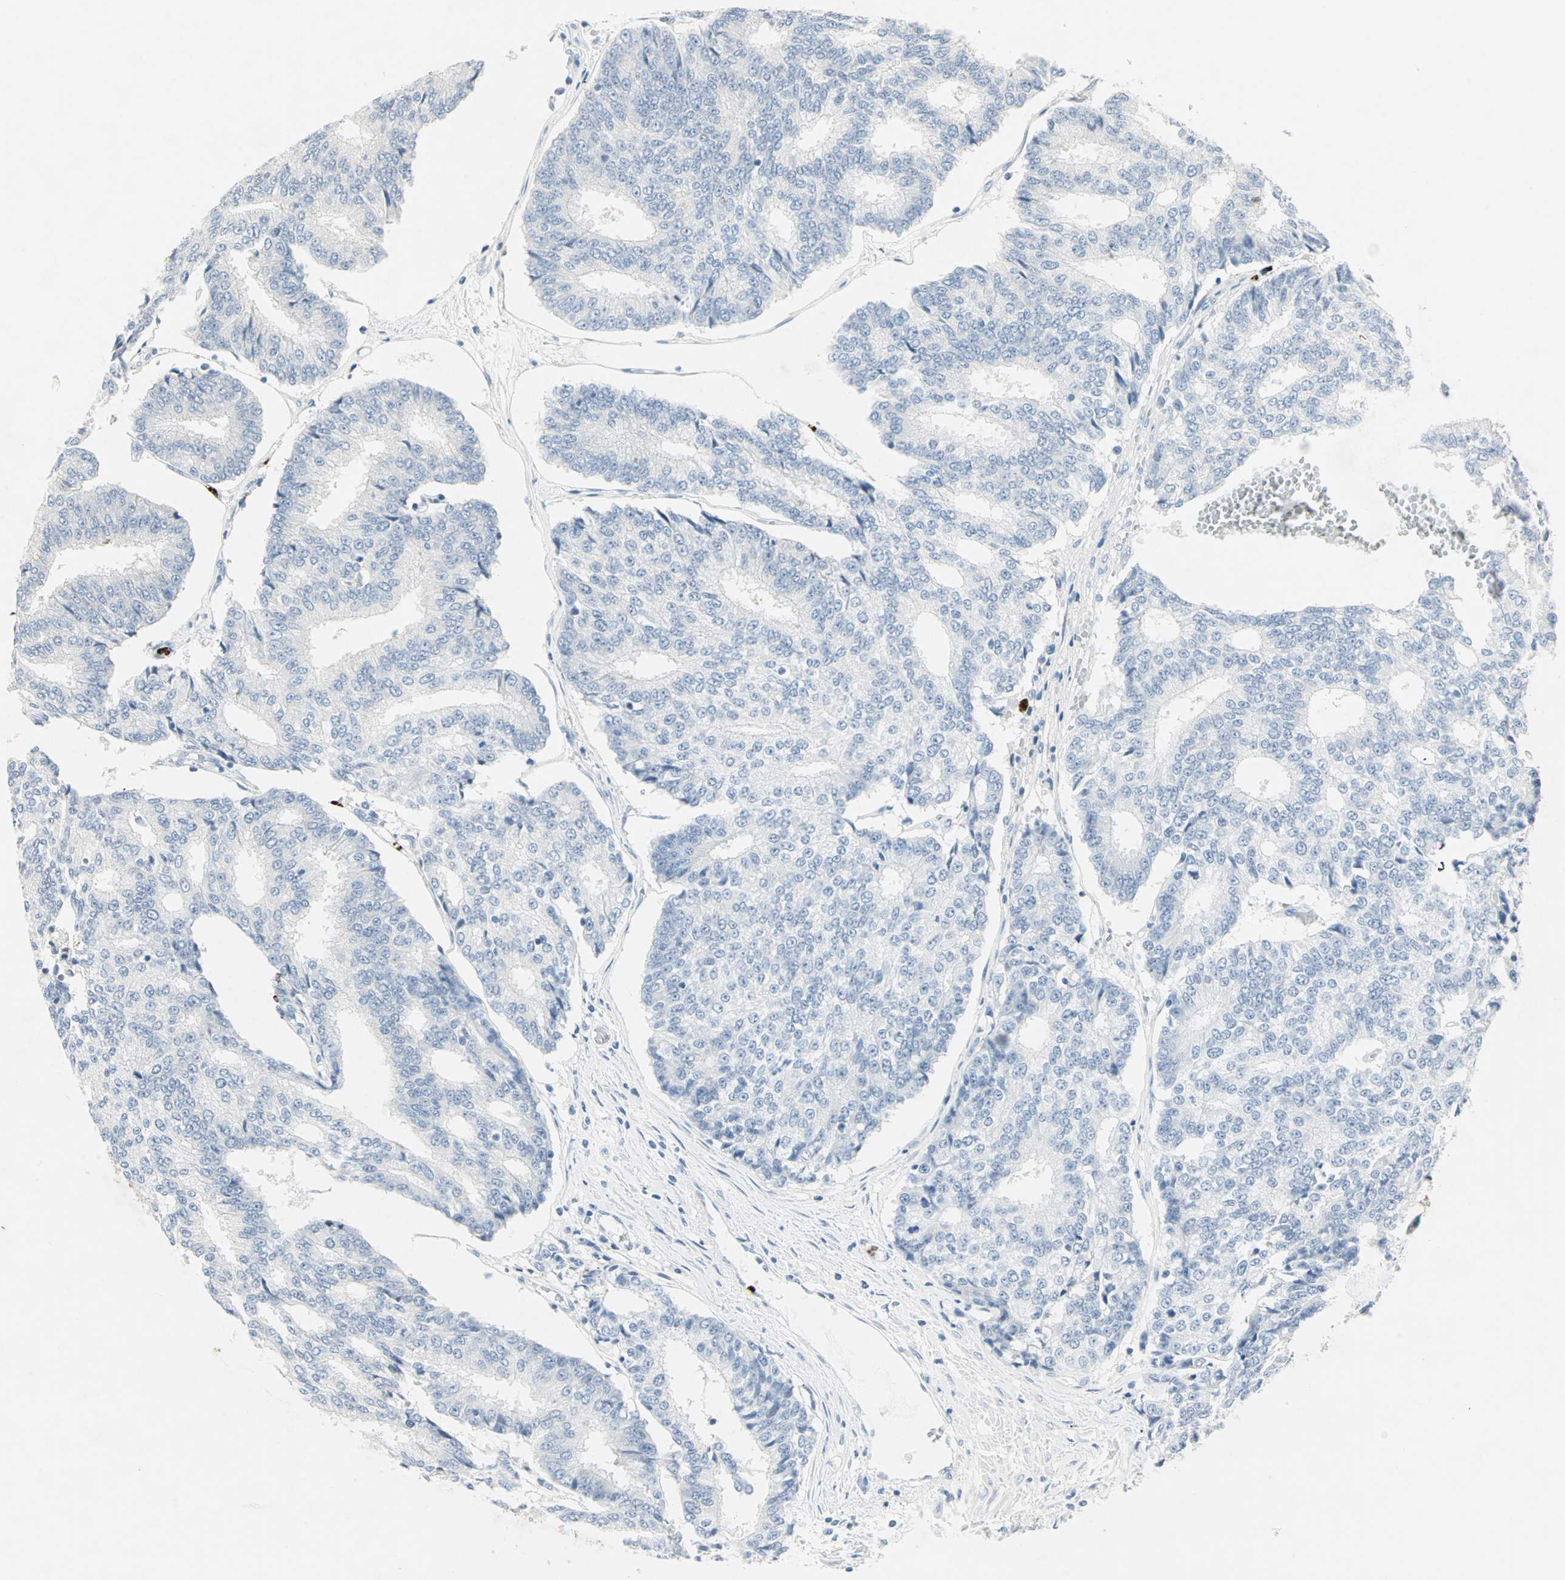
{"staining": {"intensity": "negative", "quantity": "none", "location": "none"}, "tissue": "prostate cancer", "cell_type": "Tumor cells", "image_type": "cancer", "snomed": [{"axis": "morphology", "description": "Adenocarcinoma, High grade"}, {"axis": "topography", "description": "Prostate"}], "caption": "This is an immunohistochemistry photomicrograph of human prostate cancer. There is no expression in tumor cells.", "gene": "CEACAM6", "patient": {"sex": "male", "age": 55}}